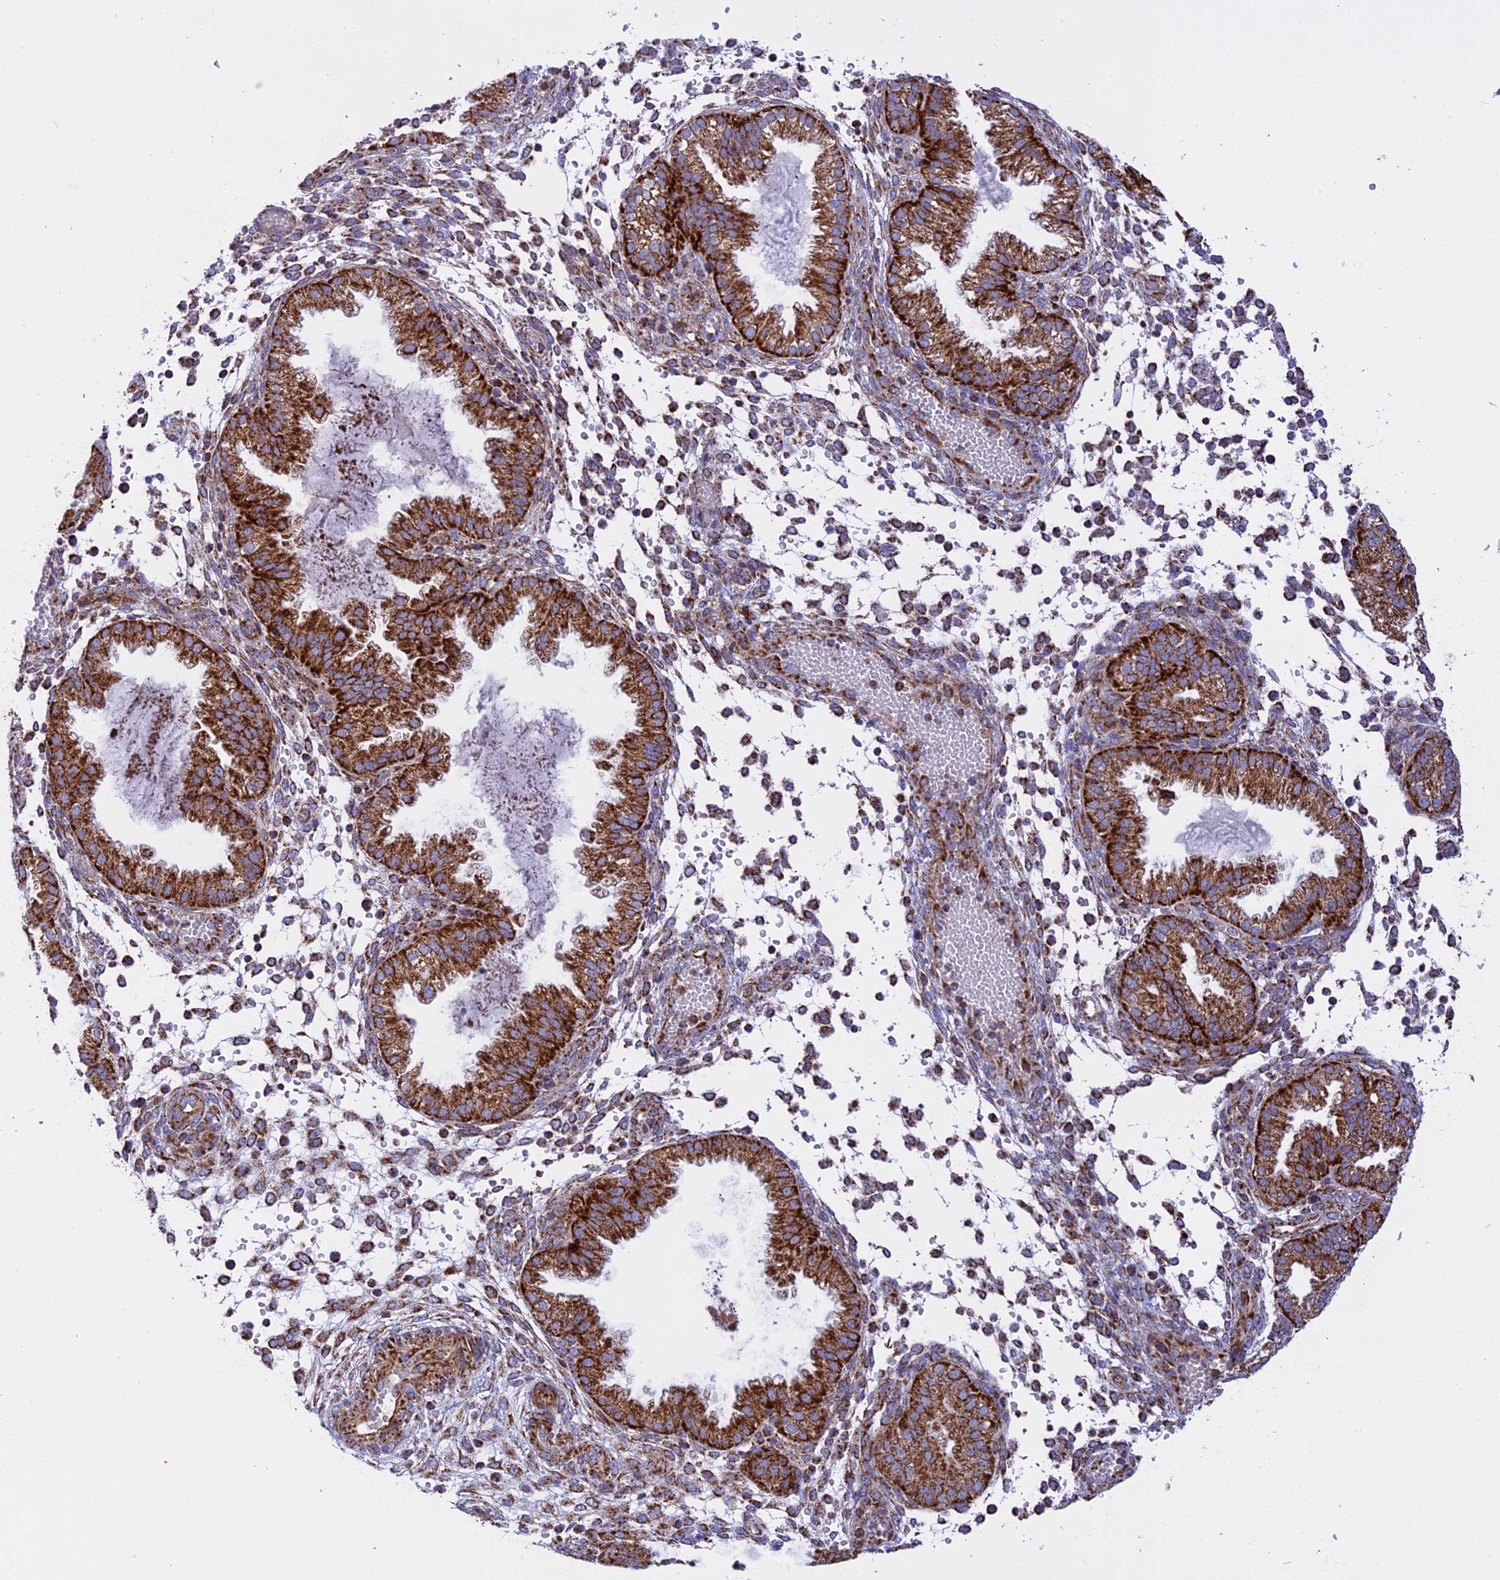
{"staining": {"intensity": "strong", "quantity": "25%-75%", "location": "cytoplasmic/membranous"}, "tissue": "endometrium", "cell_type": "Cells in endometrial stroma", "image_type": "normal", "snomed": [{"axis": "morphology", "description": "Normal tissue, NOS"}, {"axis": "topography", "description": "Endometrium"}], "caption": "Endometrium stained with immunohistochemistry (IHC) shows strong cytoplasmic/membranous staining in approximately 25%-75% of cells in endometrial stroma.", "gene": "UQCRB", "patient": {"sex": "female", "age": 33}}